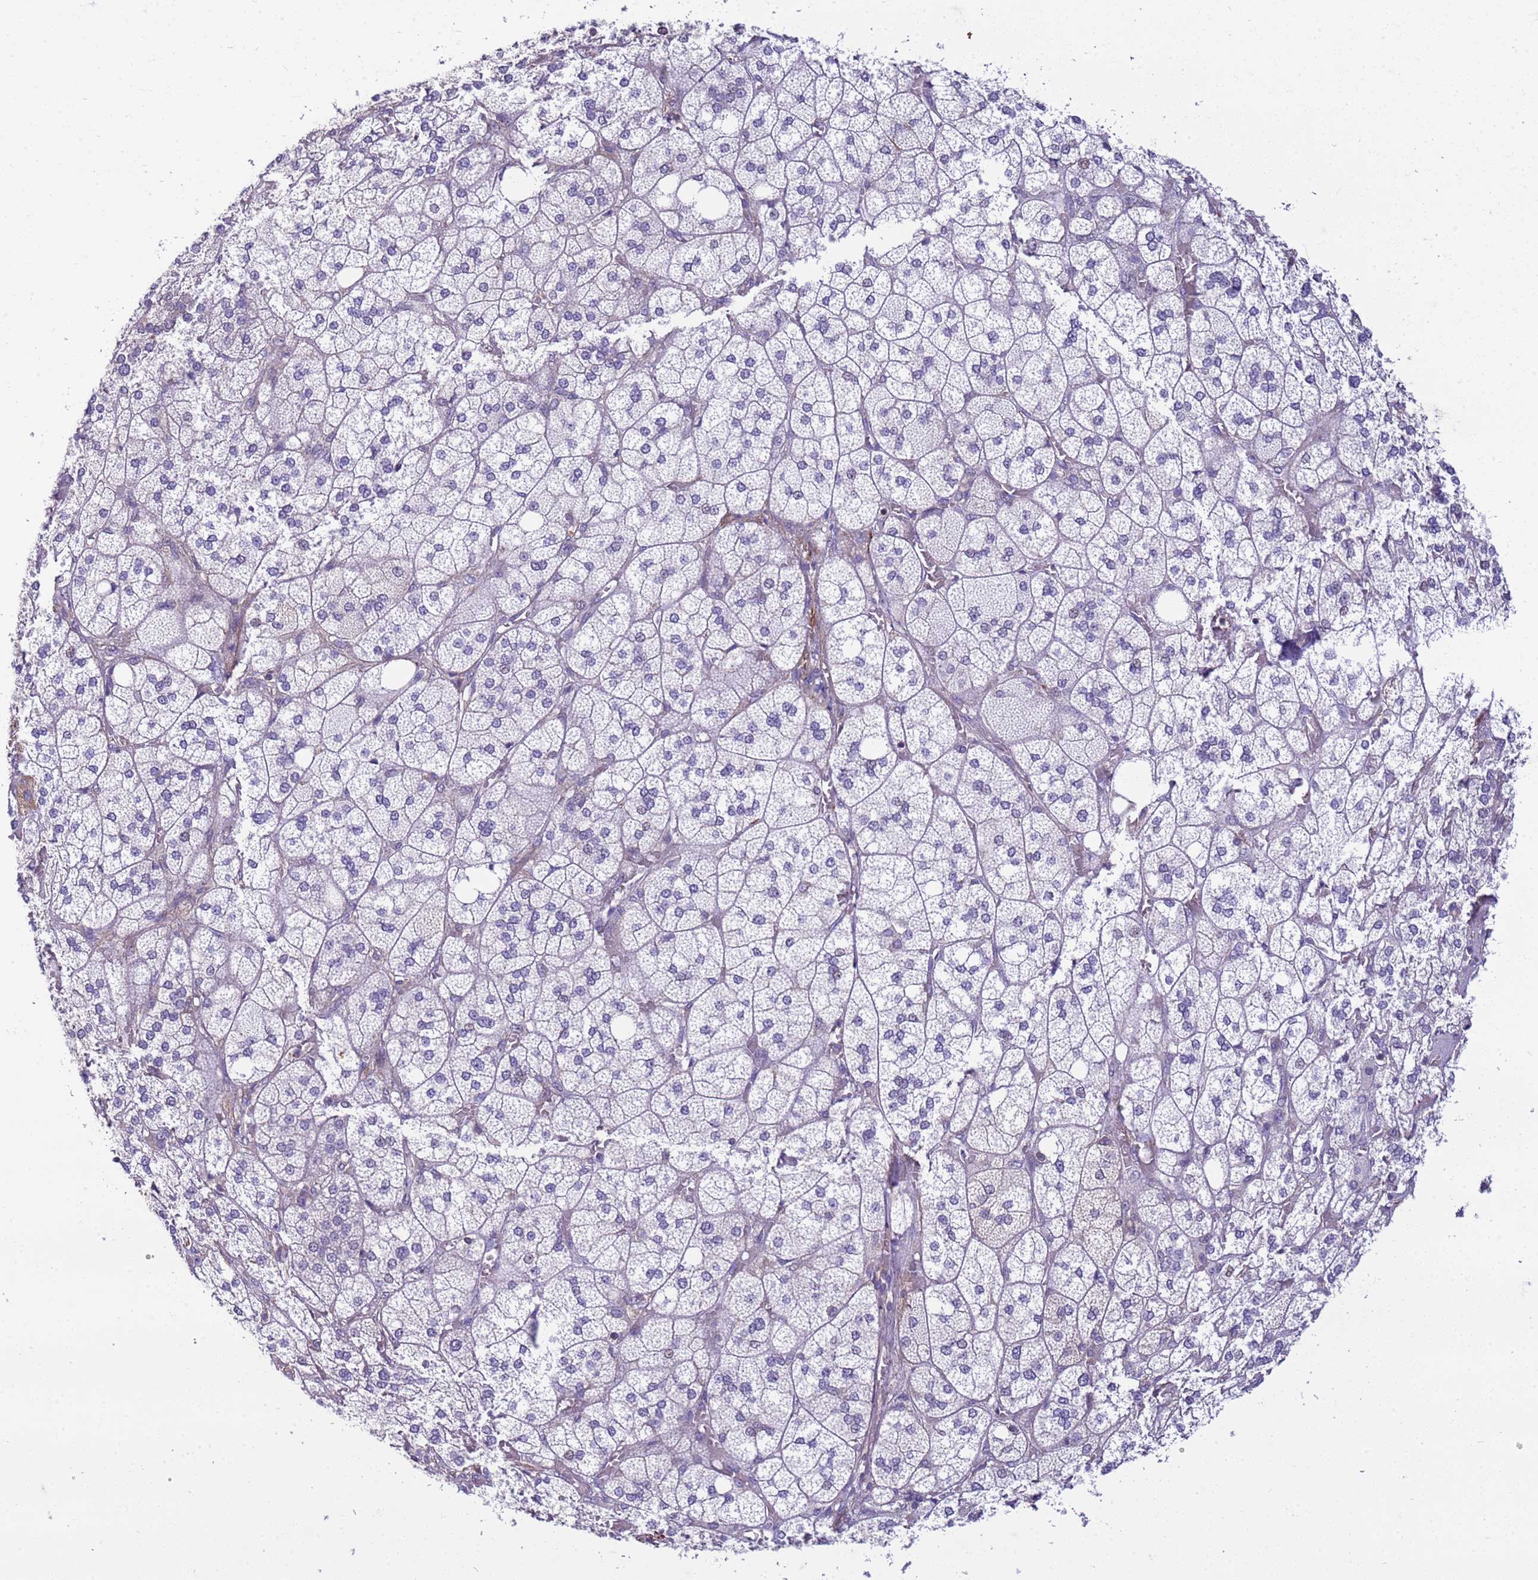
{"staining": {"intensity": "negative", "quantity": "none", "location": "none"}, "tissue": "adrenal gland", "cell_type": "Glandular cells", "image_type": "normal", "snomed": [{"axis": "morphology", "description": "Normal tissue, NOS"}, {"axis": "topography", "description": "Adrenal gland"}], "caption": "The immunohistochemistry micrograph has no significant expression in glandular cells of adrenal gland.", "gene": "GEN1", "patient": {"sex": "male", "age": 61}}